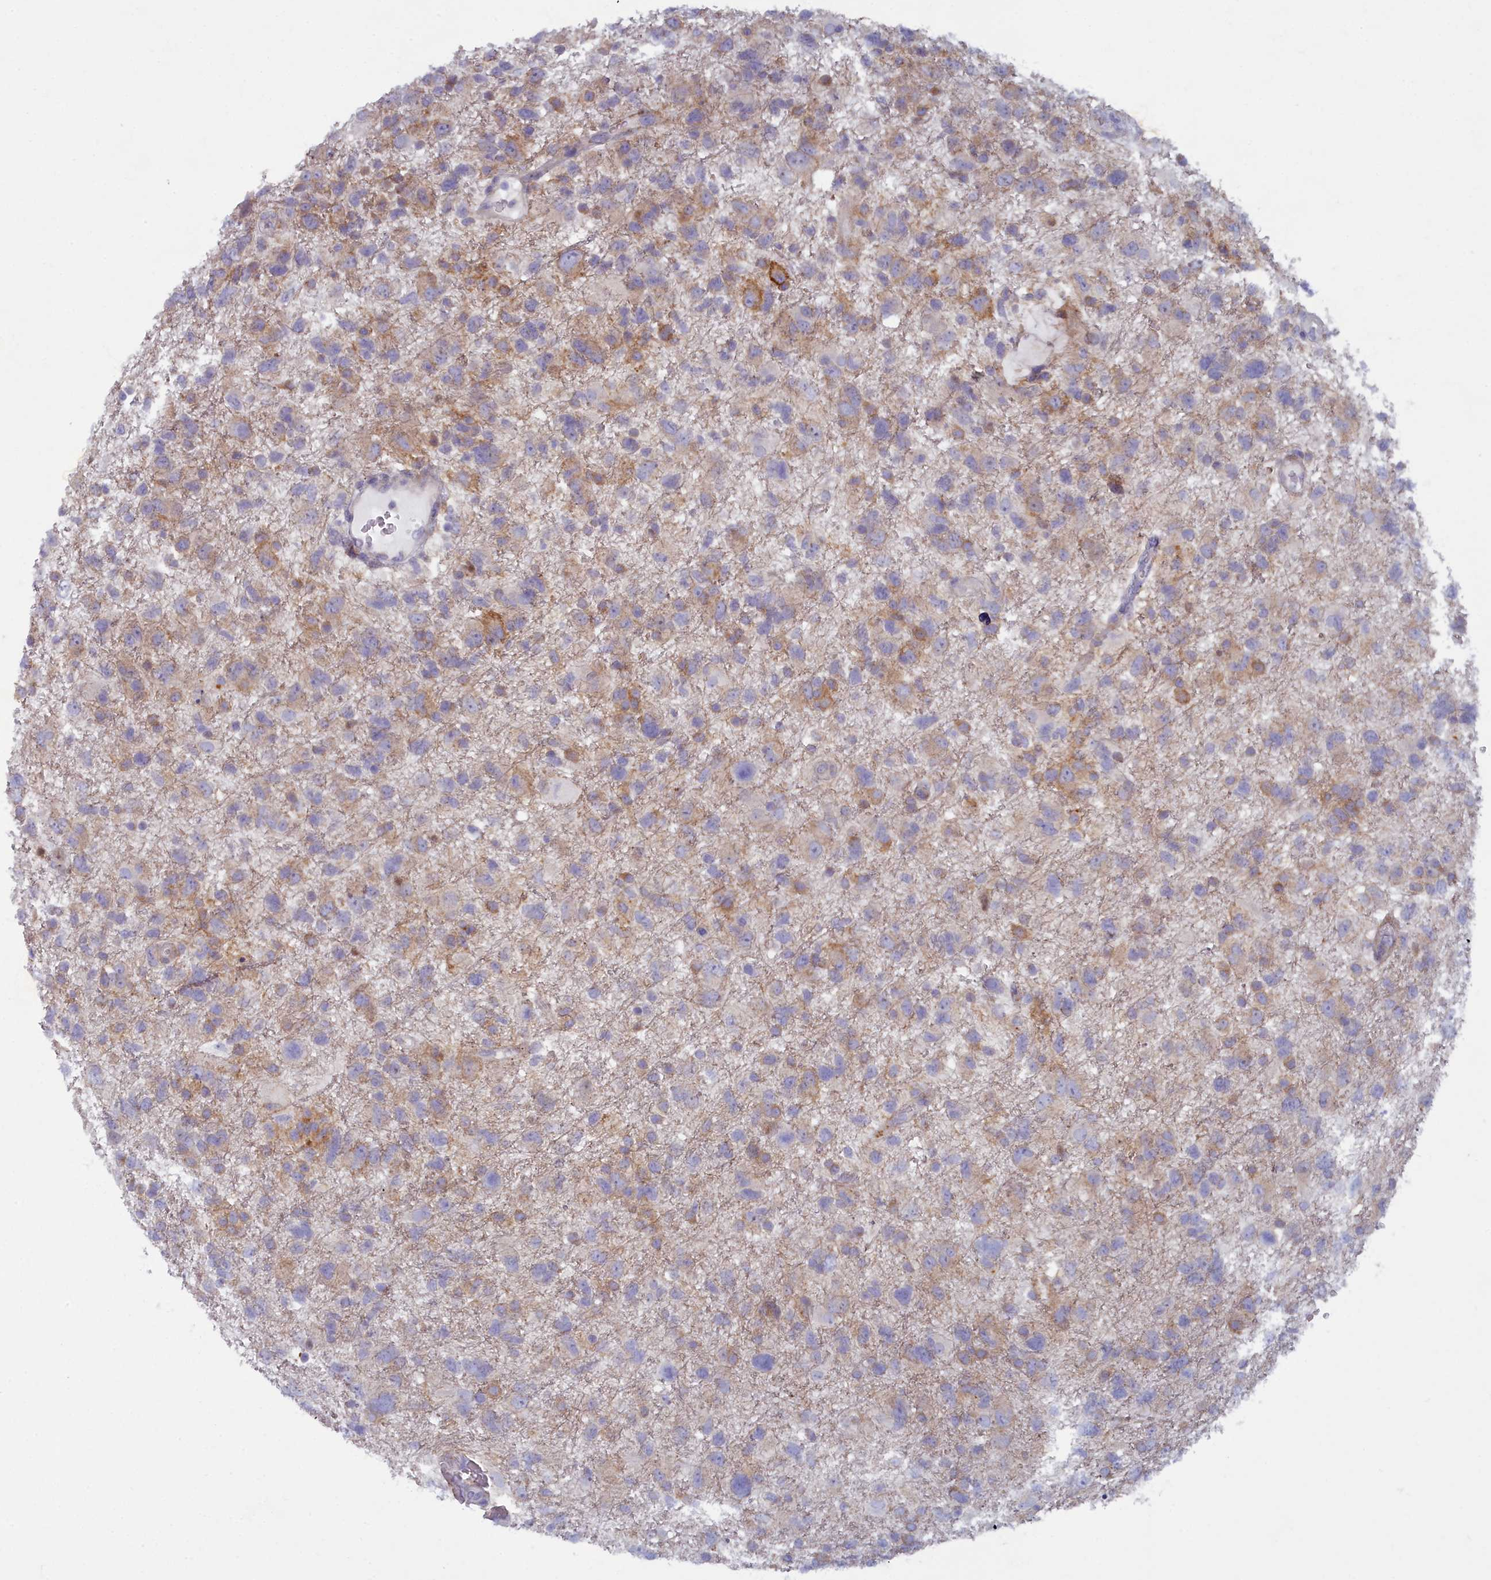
{"staining": {"intensity": "moderate", "quantity": "25%-75%", "location": "cytoplasmic/membranous"}, "tissue": "glioma", "cell_type": "Tumor cells", "image_type": "cancer", "snomed": [{"axis": "morphology", "description": "Glioma, malignant, High grade"}, {"axis": "topography", "description": "Brain"}], "caption": "Human malignant high-grade glioma stained with a protein marker displays moderate staining in tumor cells.", "gene": "B9D2", "patient": {"sex": "male", "age": 61}}